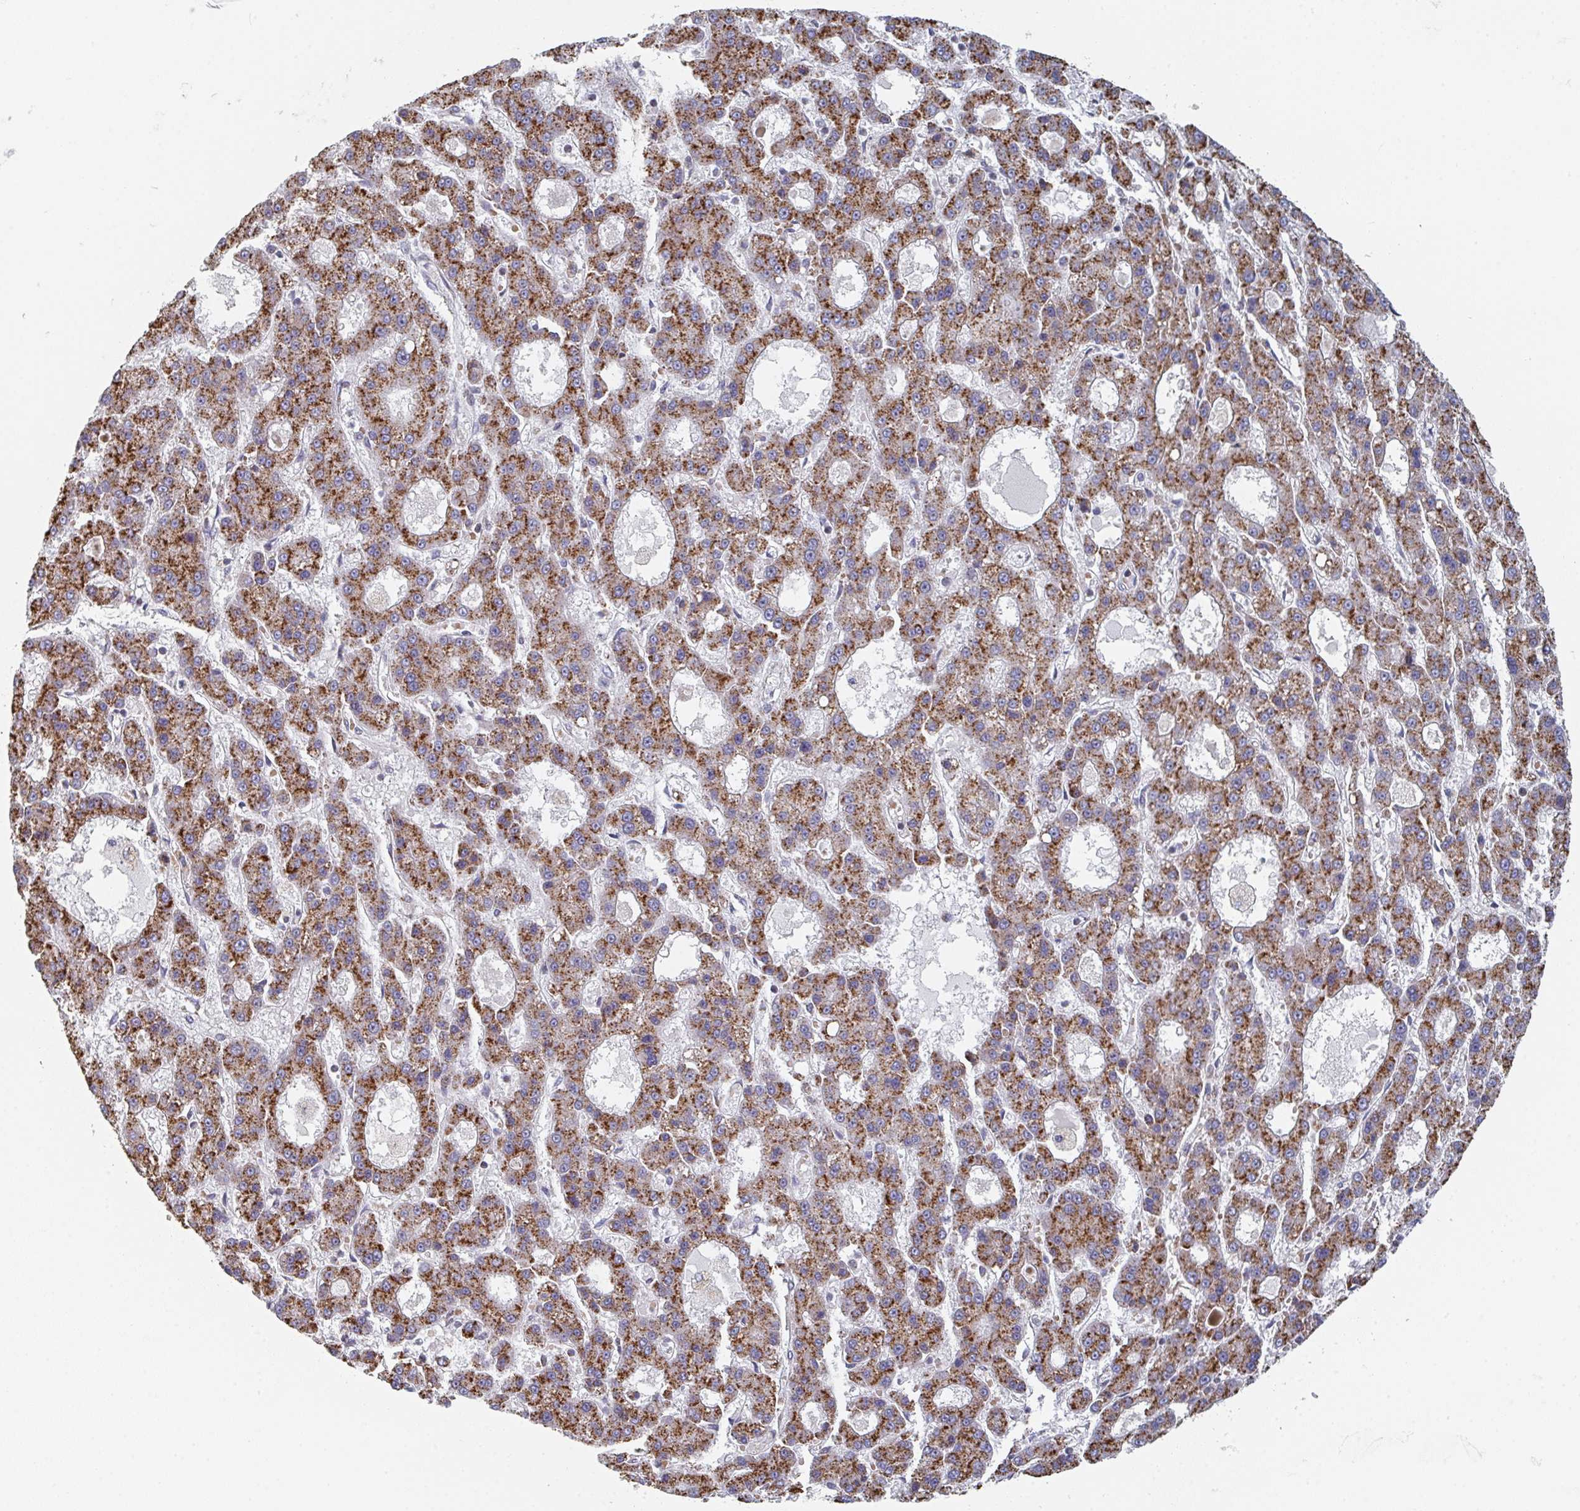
{"staining": {"intensity": "strong", "quantity": ">75%", "location": "cytoplasmic/membranous"}, "tissue": "liver cancer", "cell_type": "Tumor cells", "image_type": "cancer", "snomed": [{"axis": "morphology", "description": "Carcinoma, Hepatocellular, NOS"}, {"axis": "topography", "description": "Liver"}], "caption": "Liver cancer was stained to show a protein in brown. There is high levels of strong cytoplasmic/membranous positivity in approximately >75% of tumor cells.", "gene": "ZNF644", "patient": {"sex": "male", "age": 70}}